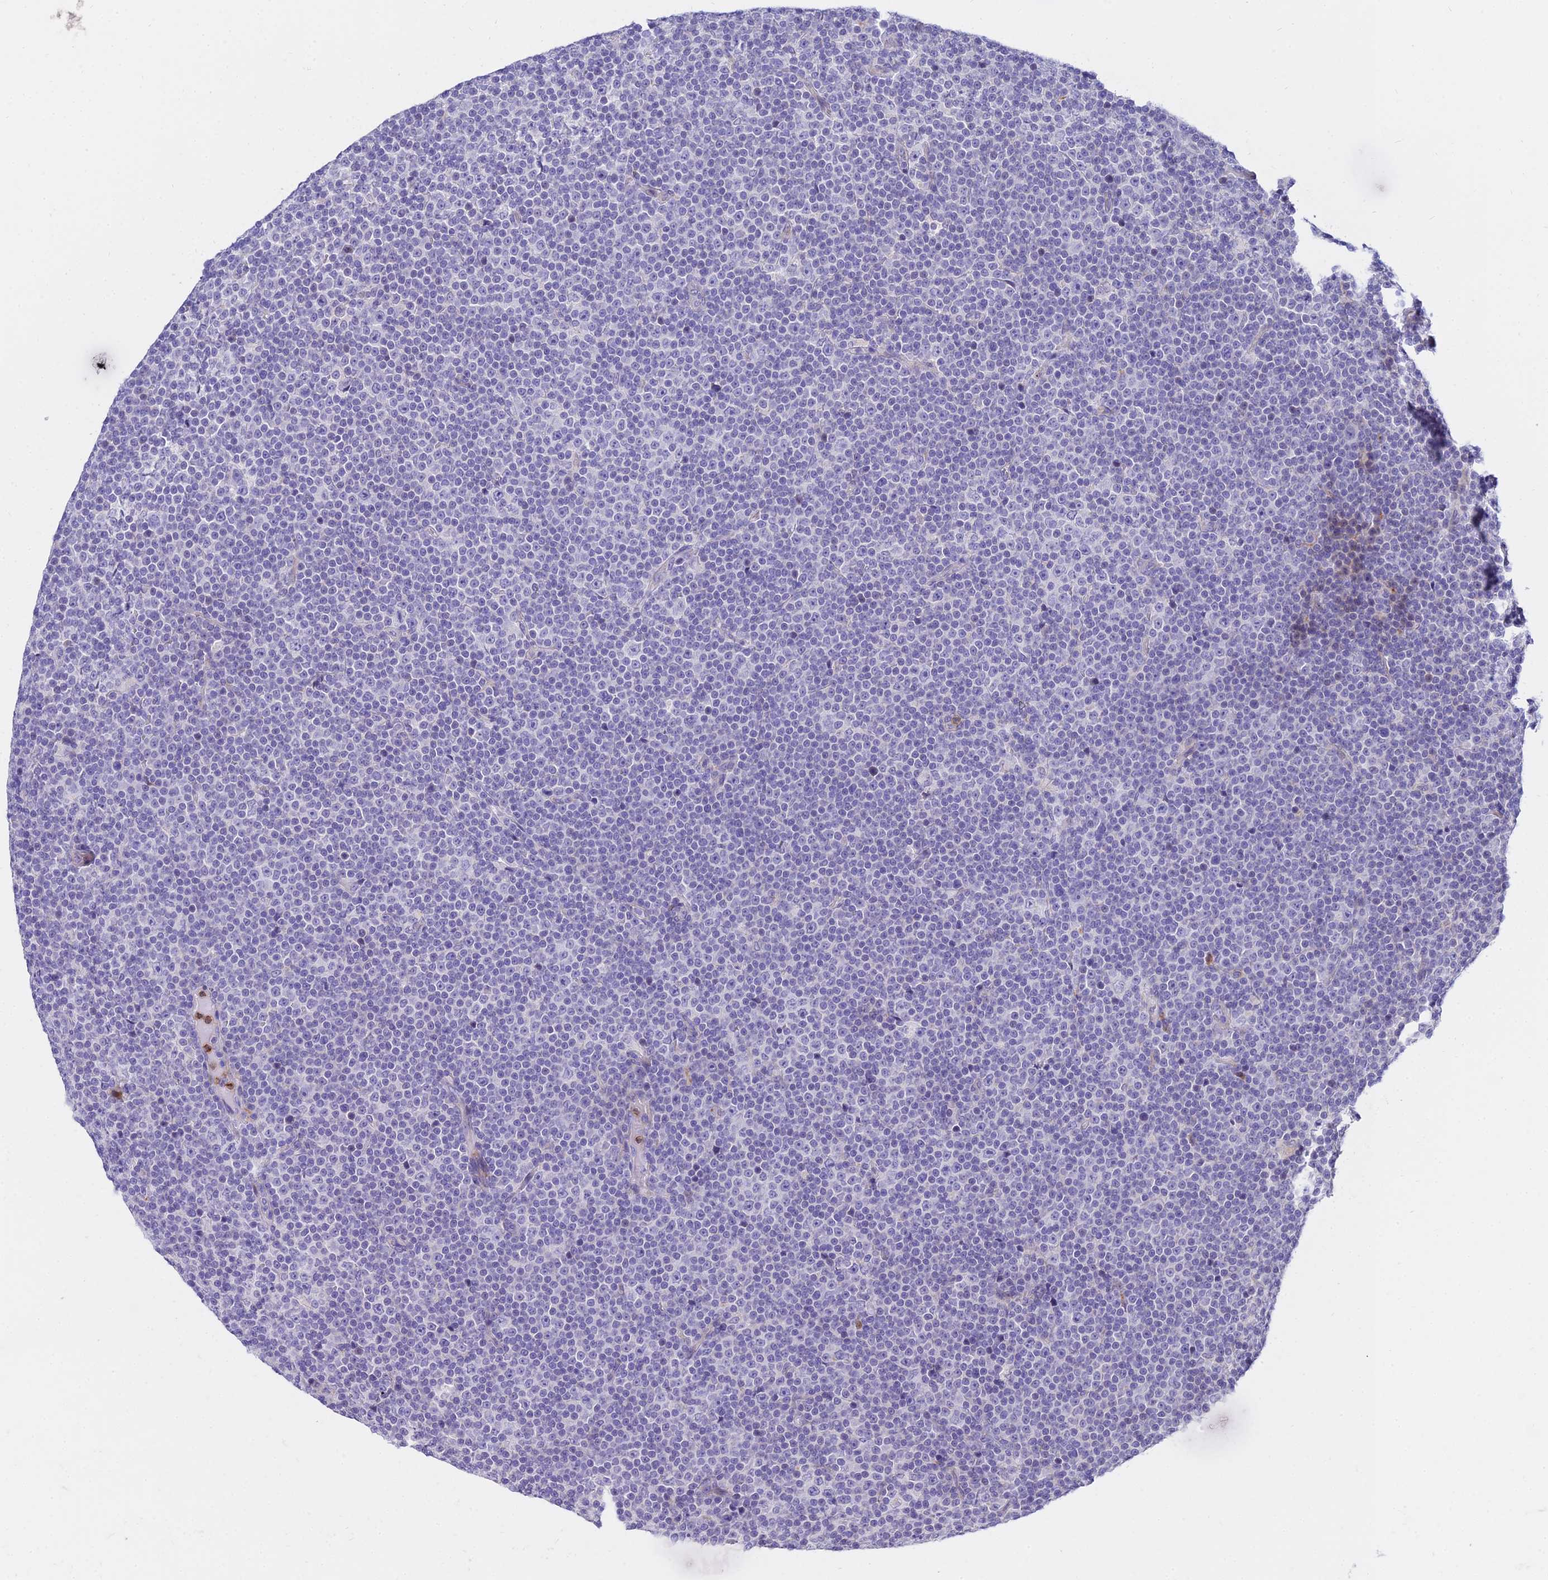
{"staining": {"intensity": "negative", "quantity": "none", "location": "none"}, "tissue": "lymphoma", "cell_type": "Tumor cells", "image_type": "cancer", "snomed": [{"axis": "morphology", "description": "Malignant lymphoma, non-Hodgkin's type, Low grade"}, {"axis": "topography", "description": "Lymph node"}], "caption": "Lymphoma was stained to show a protein in brown. There is no significant positivity in tumor cells.", "gene": "VWC2L", "patient": {"sex": "female", "age": 67}}